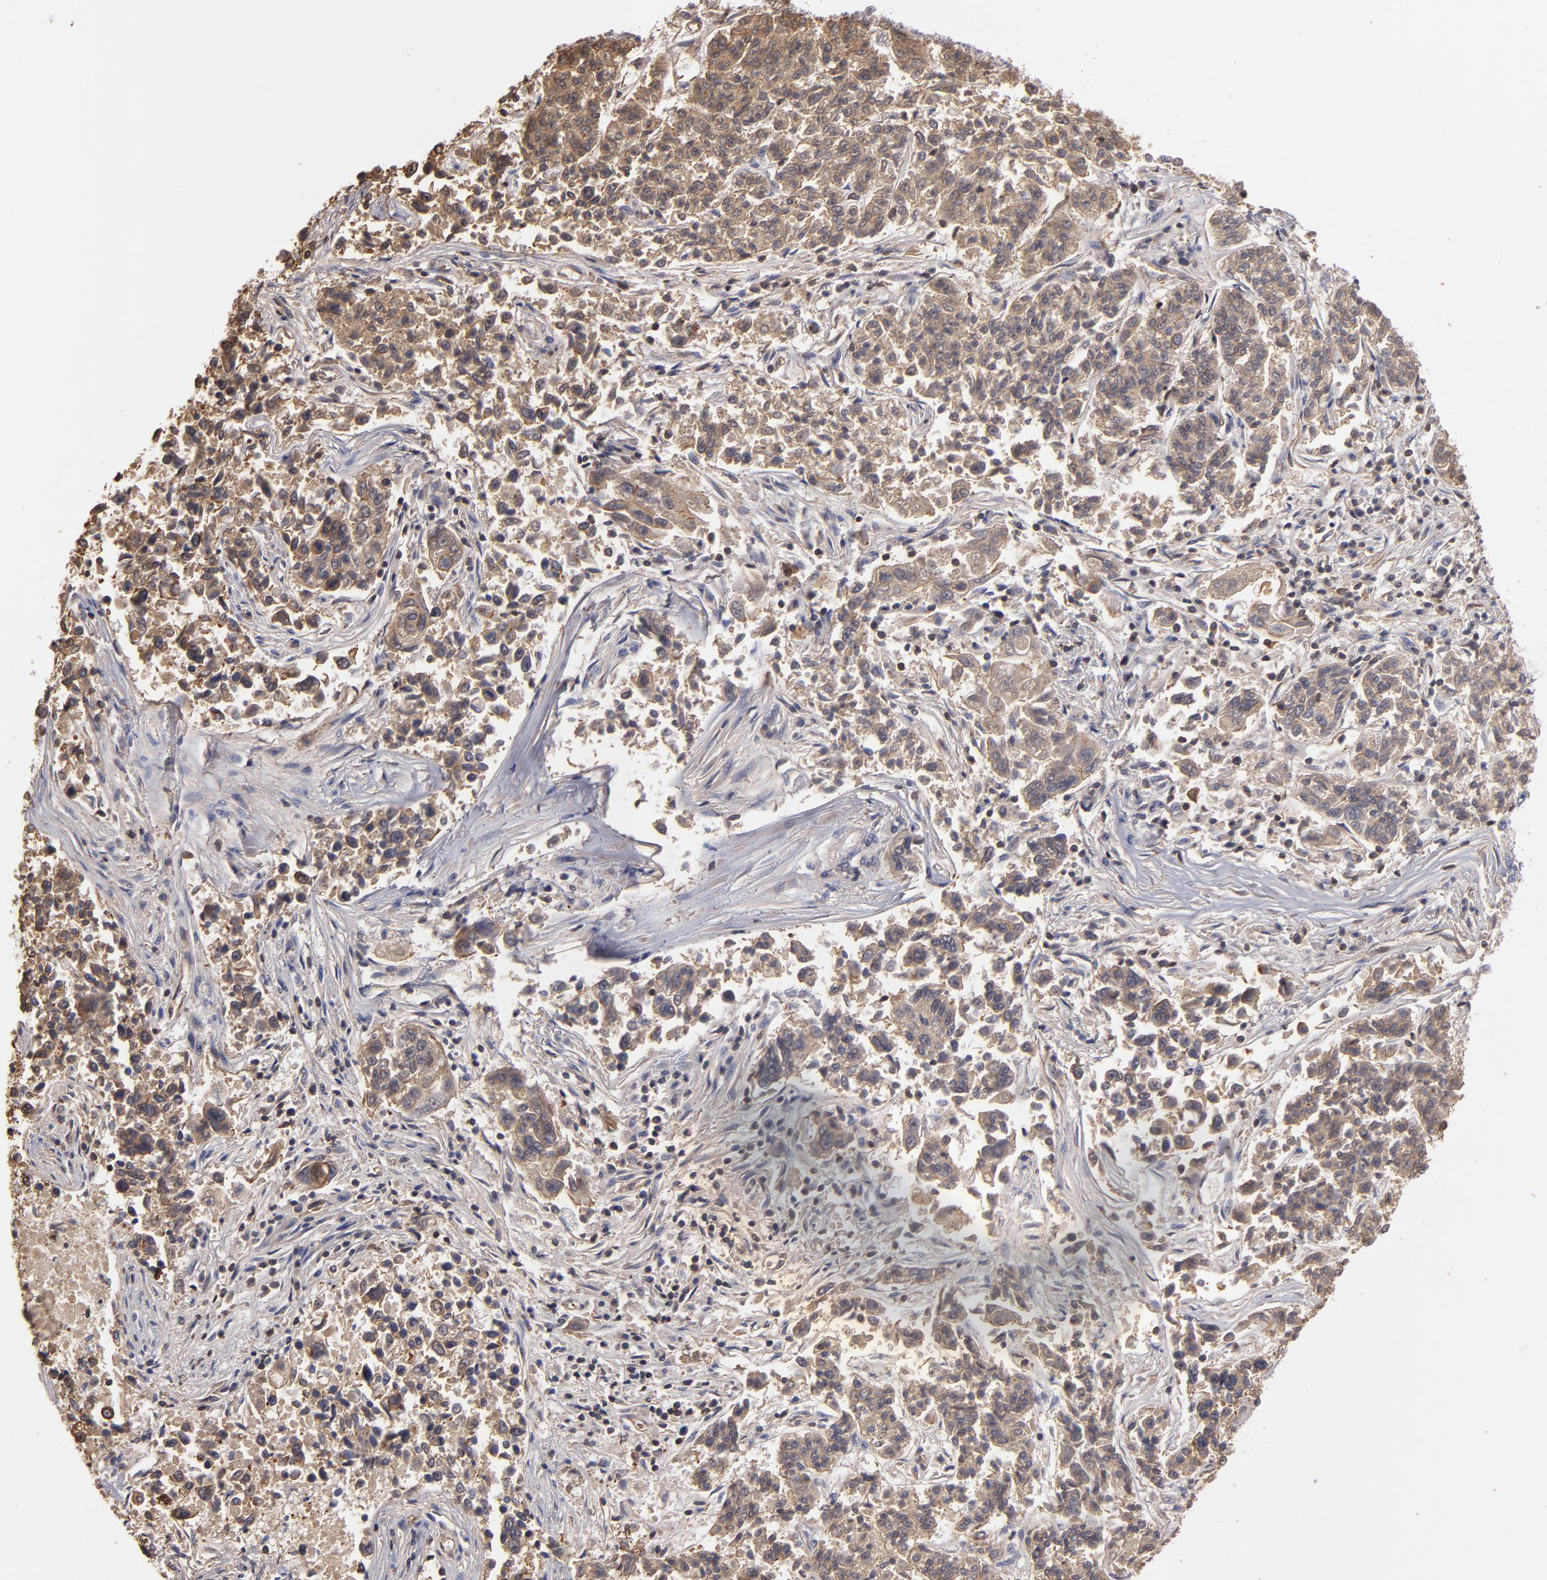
{"staining": {"intensity": "moderate", "quantity": ">75%", "location": "cytoplasmic/membranous"}, "tissue": "lung cancer", "cell_type": "Tumor cells", "image_type": "cancer", "snomed": [{"axis": "morphology", "description": "Adenocarcinoma, NOS"}, {"axis": "topography", "description": "Lung"}], "caption": "A medium amount of moderate cytoplasmic/membranous positivity is identified in approximately >75% of tumor cells in adenocarcinoma (lung) tissue.", "gene": "ESYT2", "patient": {"sex": "male", "age": 84}}